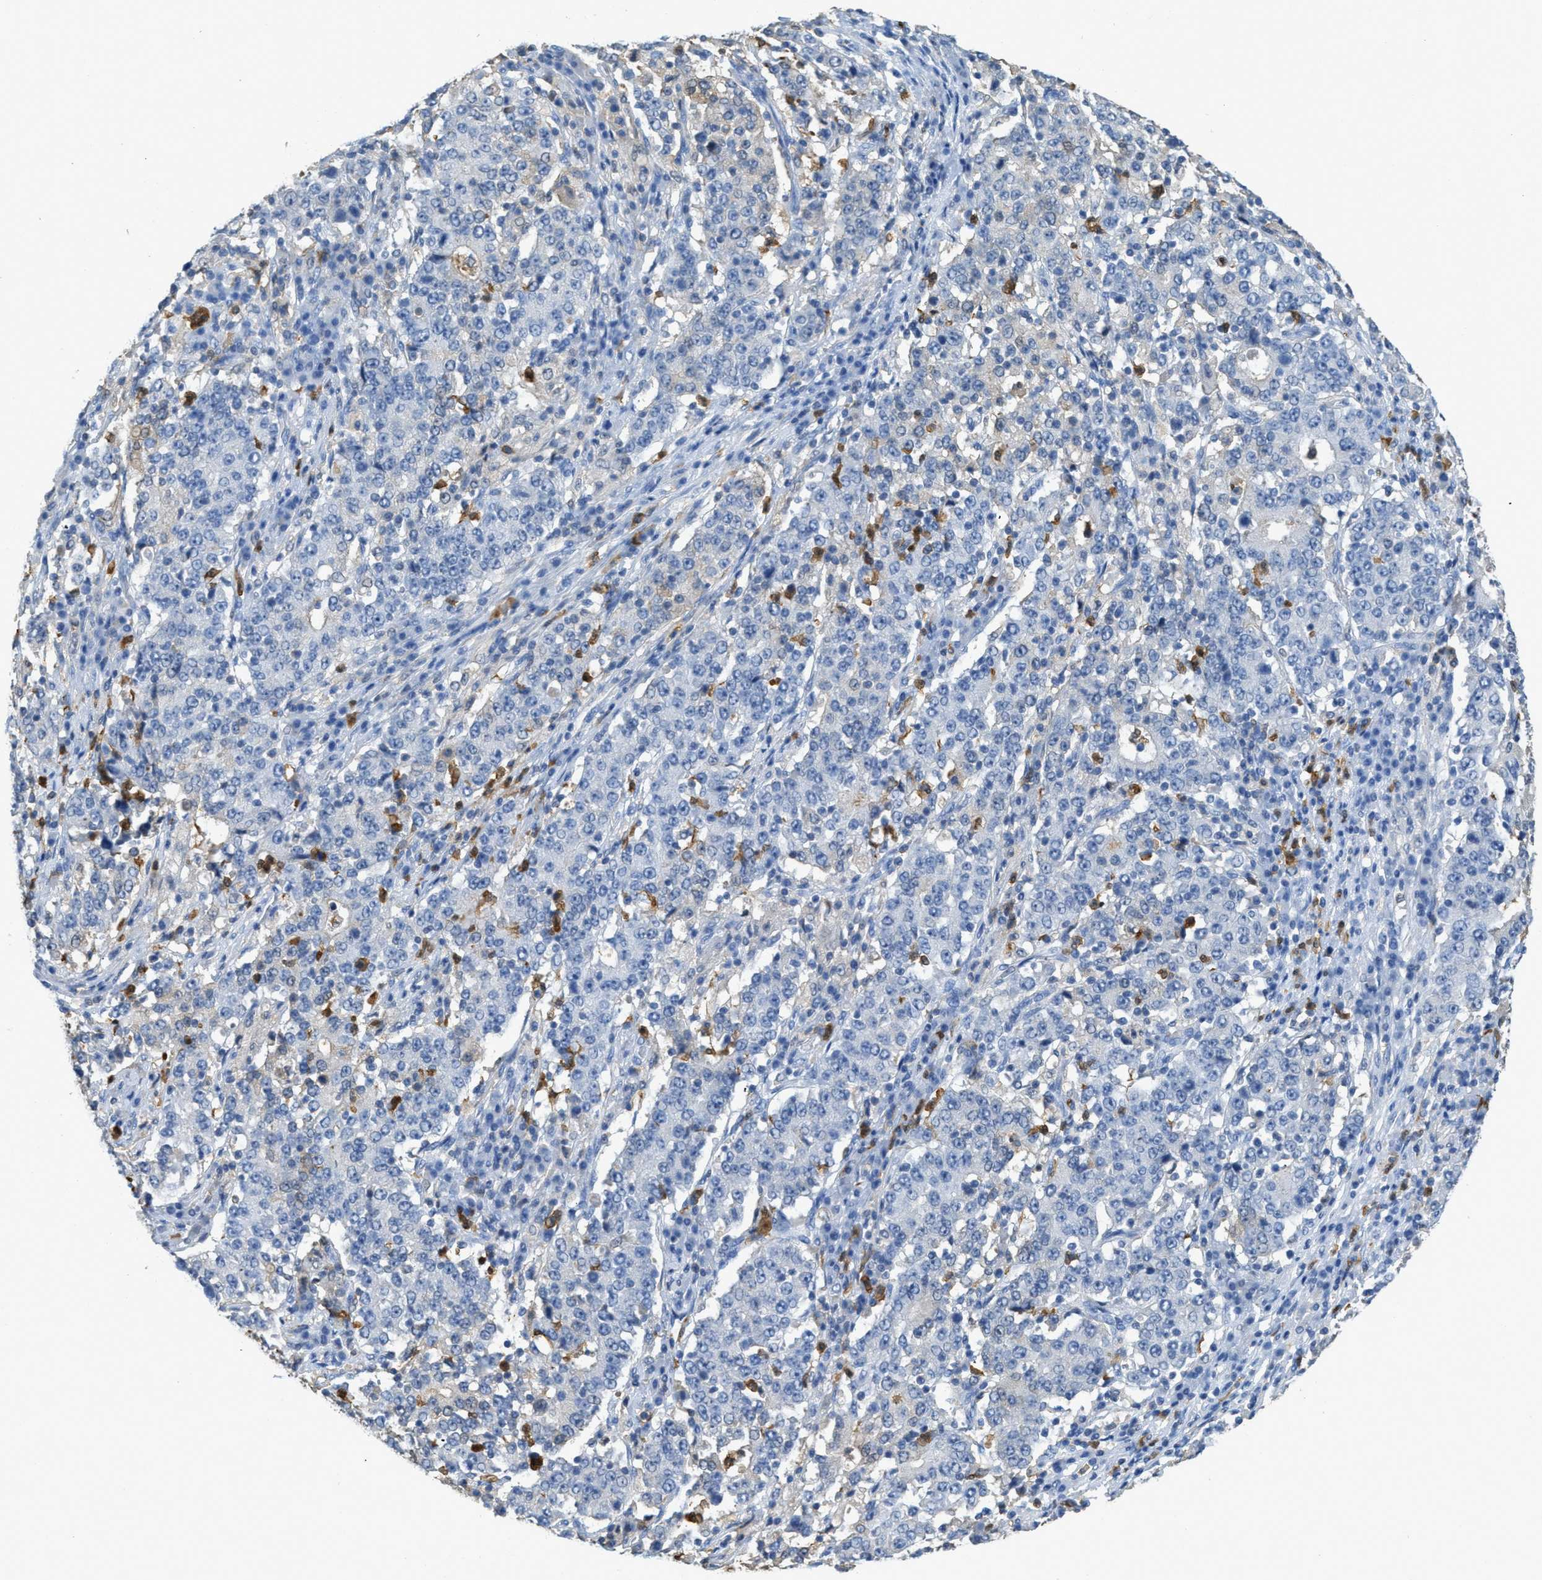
{"staining": {"intensity": "negative", "quantity": "none", "location": "none"}, "tissue": "stomach cancer", "cell_type": "Tumor cells", "image_type": "cancer", "snomed": [{"axis": "morphology", "description": "Adenocarcinoma, NOS"}, {"axis": "topography", "description": "Stomach"}], "caption": "A photomicrograph of stomach cancer stained for a protein demonstrates no brown staining in tumor cells.", "gene": "SERPINB1", "patient": {"sex": "male", "age": 59}}